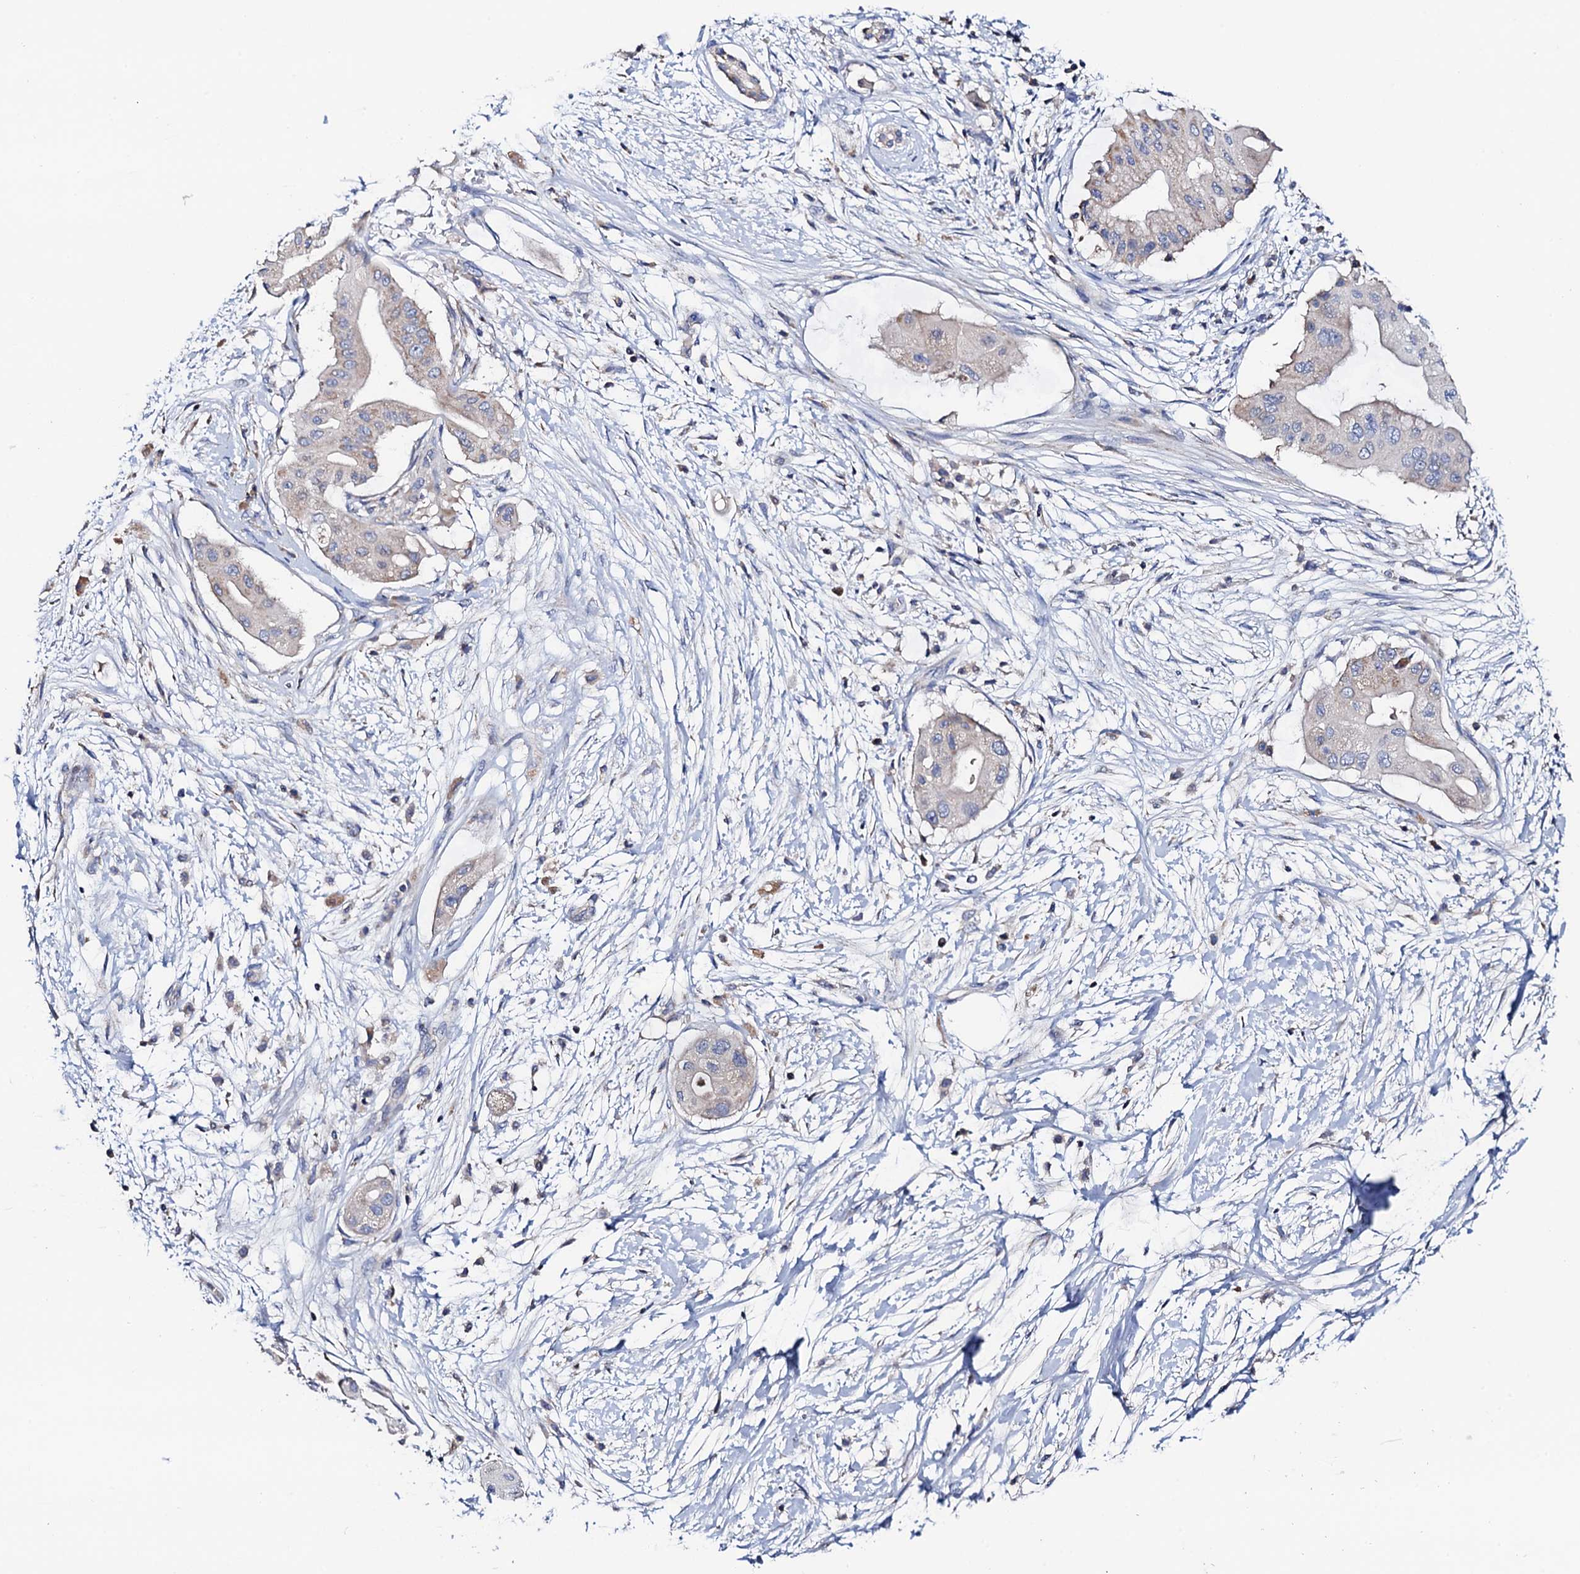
{"staining": {"intensity": "negative", "quantity": "none", "location": "none"}, "tissue": "pancreatic cancer", "cell_type": "Tumor cells", "image_type": "cancer", "snomed": [{"axis": "morphology", "description": "Adenocarcinoma, NOS"}, {"axis": "topography", "description": "Pancreas"}], "caption": "Immunohistochemistry of human pancreatic adenocarcinoma shows no positivity in tumor cells.", "gene": "MRPL48", "patient": {"sex": "male", "age": 68}}